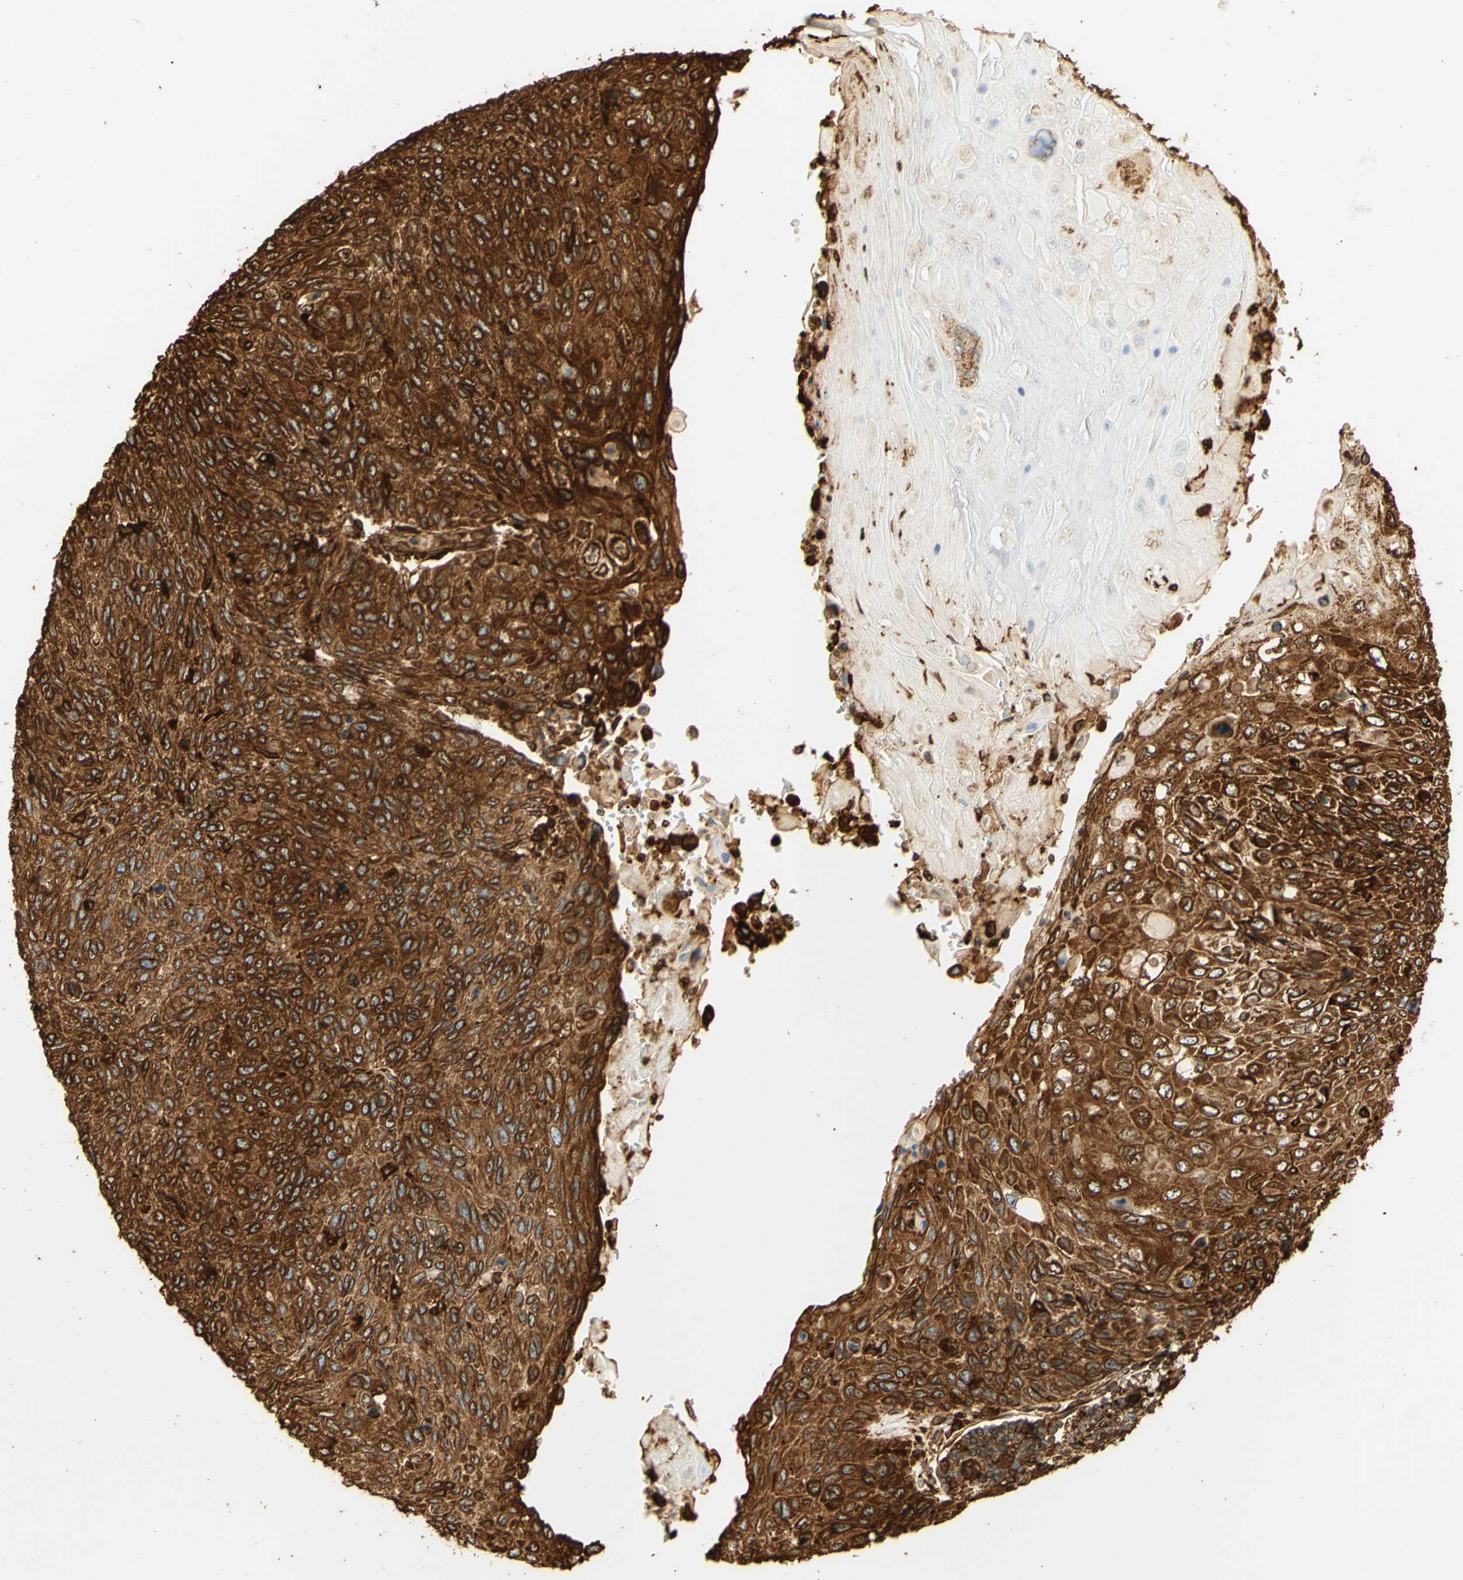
{"staining": {"intensity": "strong", "quantity": ">75%", "location": "cytoplasmic/membranous"}, "tissue": "cervical cancer", "cell_type": "Tumor cells", "image_type": "cancer", "snomed": [{"axis": "morphology", "description": "Squamous cell carcinoma, NOS"}, {"axis": "topography", "description": "Cervix"}], "caption": "Immunohistochemistry staining of squamous cell carcinoma (cervical), which shows high levels of strong cytoplasmic/membranous expression in about >75% of tumor cells indicating strong cytoplasmic/membranous protein expression. The staining was performed using DAB (brown) for protein detection and nuclei were counterstained in hematoxylin (blue).", "gene": "CANX", "patient": {"sex": "female", "age": 70}}